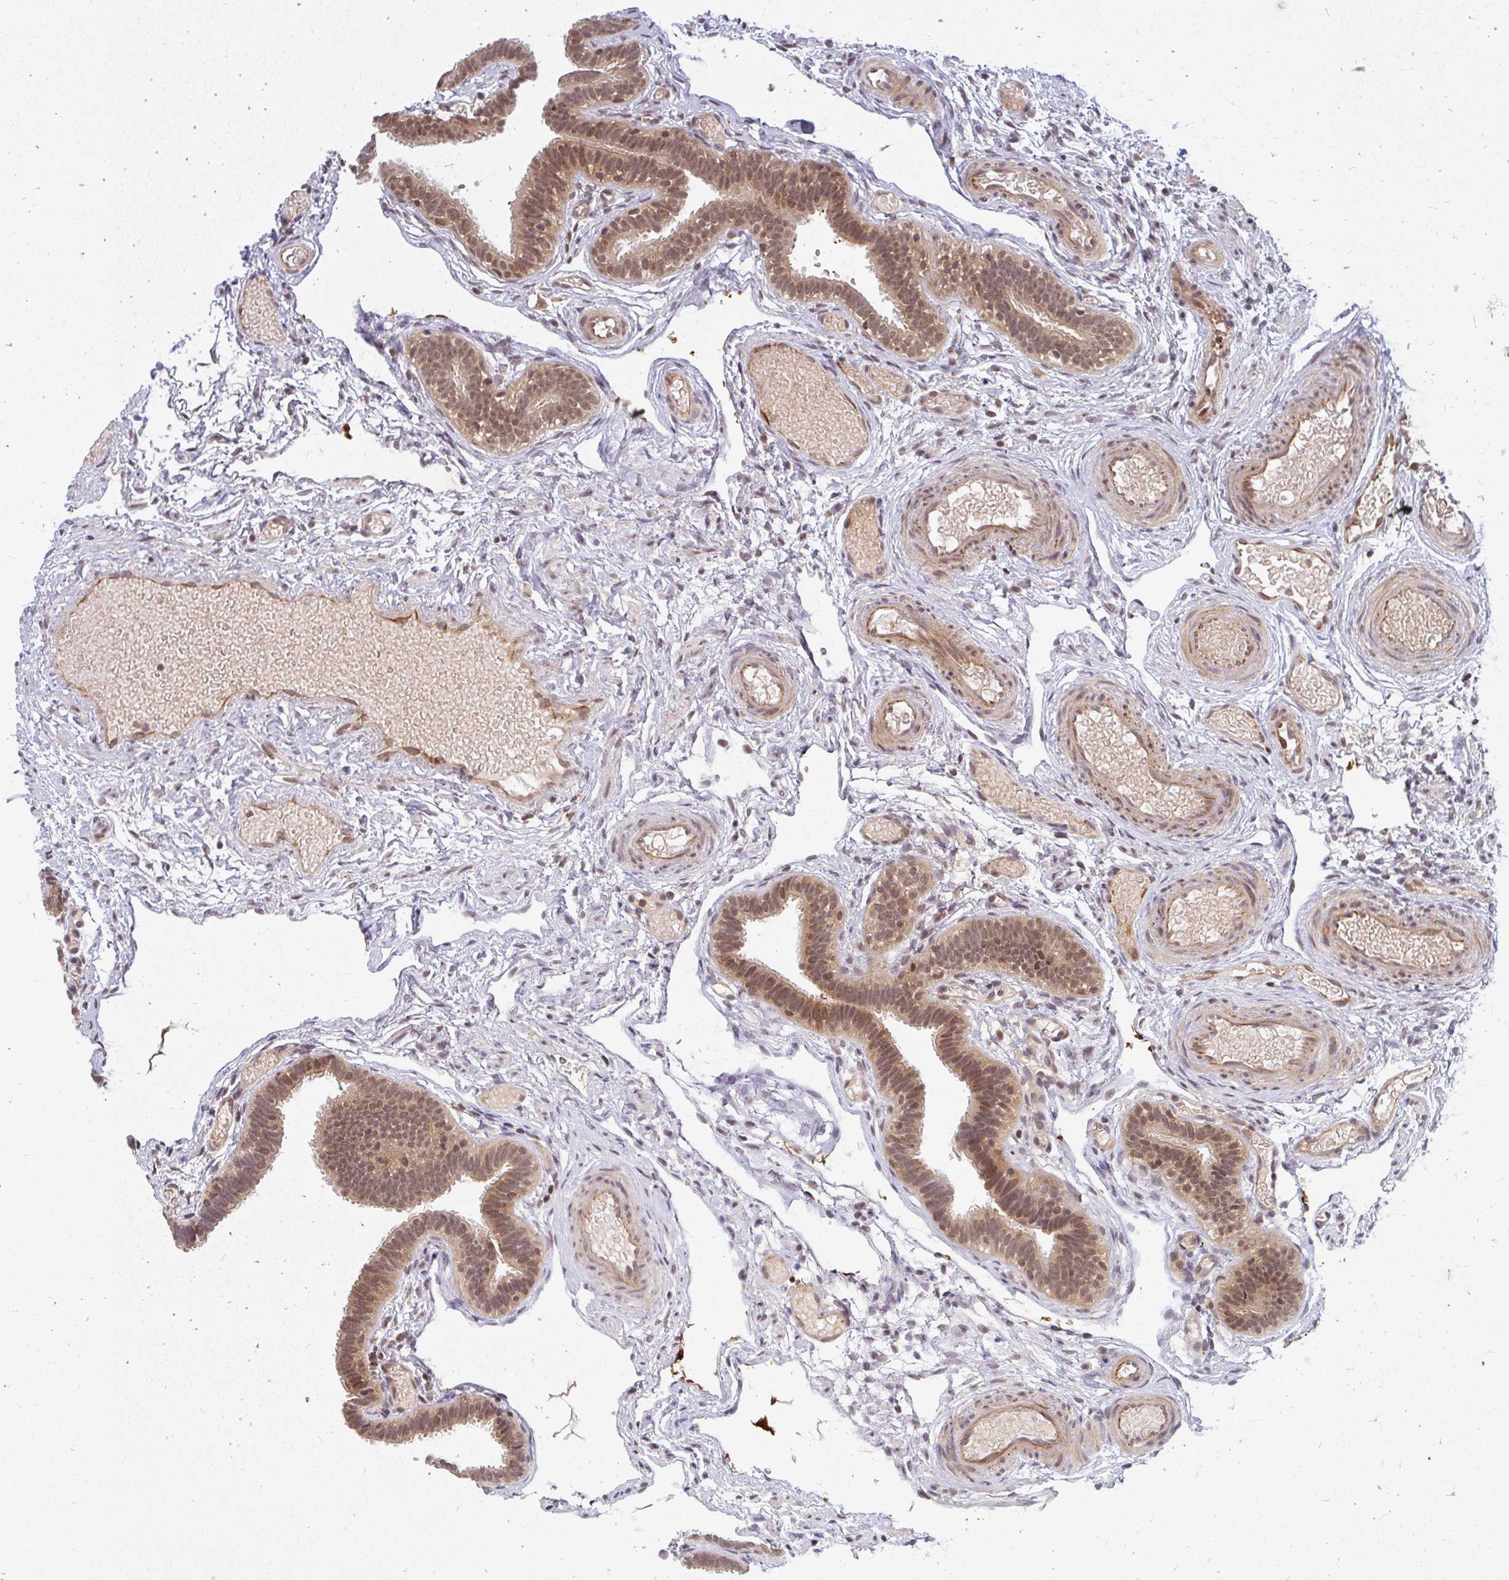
{"staining": {"intensity": "moderate", "quantity": ">75%", "location": "cytoplasmic/membranous,nuclear"}, "tissue": "fallopian tube", "cell_type": "Glandular cells", "image_type": "normal", "snomed": [{"axis": "morphology", "description": "Normal tissue, NOS"}, {"axis": "topography", "description": "Fallopian tube"}], "caption": "IHC (DAB (3,3'-diaminobenzidine)) staining of benign fallopian tube displays moderate cytoplasmic/membranous,nuclear protein expression in about >75% of glandular cells. (IHC, brightfield microscopy, high magnification).", "gene": "GTF3C6", "patient": {"sex": "female", "age": 37}}